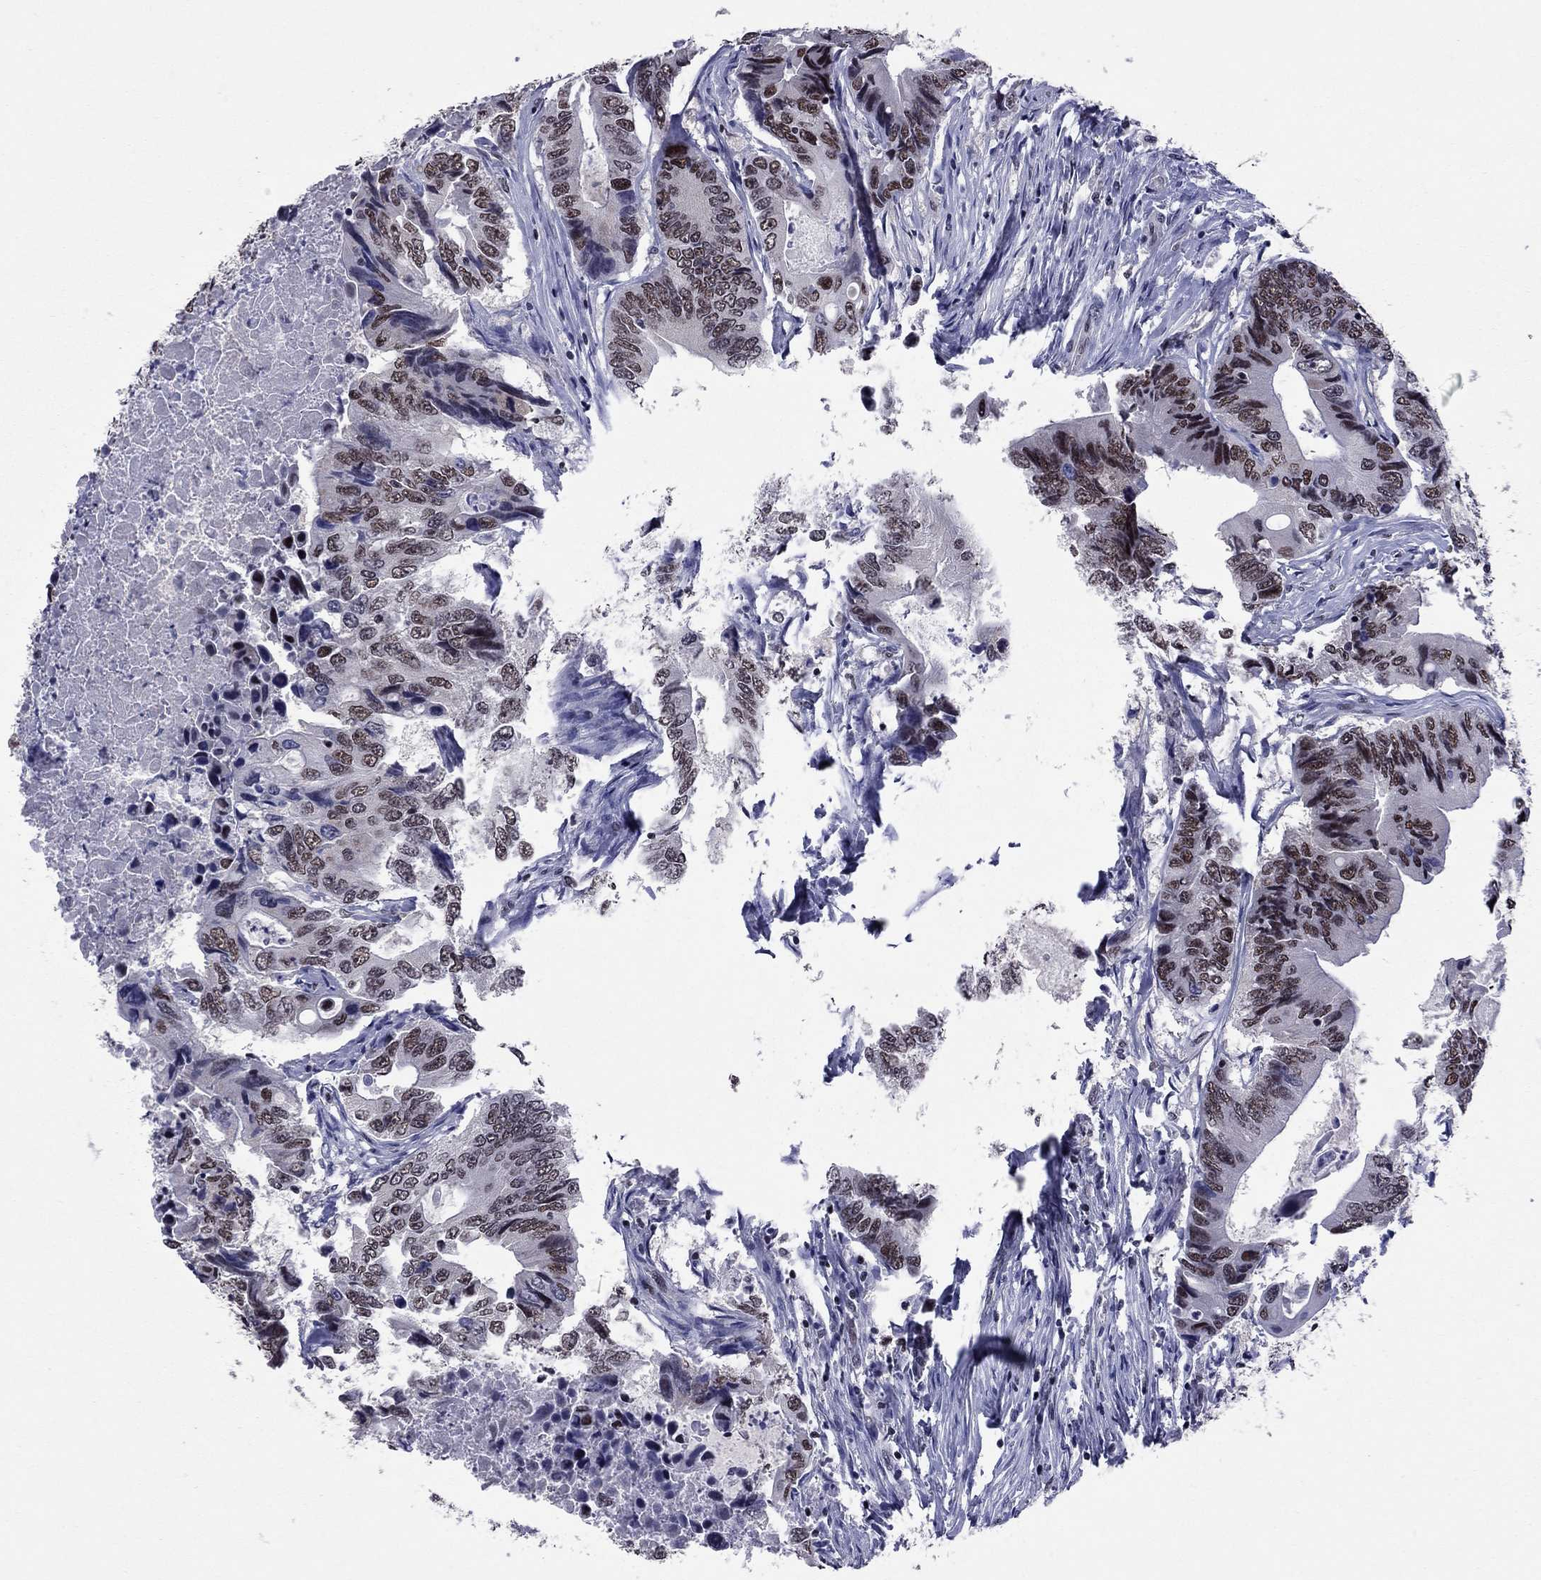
{"staining": {"intensity": "weak", "quantity": "25%-75%", "location": "nuclear"}, "tissue": "colorectal cancer", "cell_type": "Tumor cells", "image_type": "cancer", "snomed": [{"axis": "morphology", "description": "Adenocarcinoma, NOS"}, {"axis": "topography", "description": "Colon"}], "caption": "Weak nuclear expression is appreciated in approximately 25%-75% of tumor cells in colorectal adenocarcinoma. (Brightfield microscopy of DAB IHC at high magnification).", "gene": "TAF9", "patient": {"sex": "female", "age": 90}}